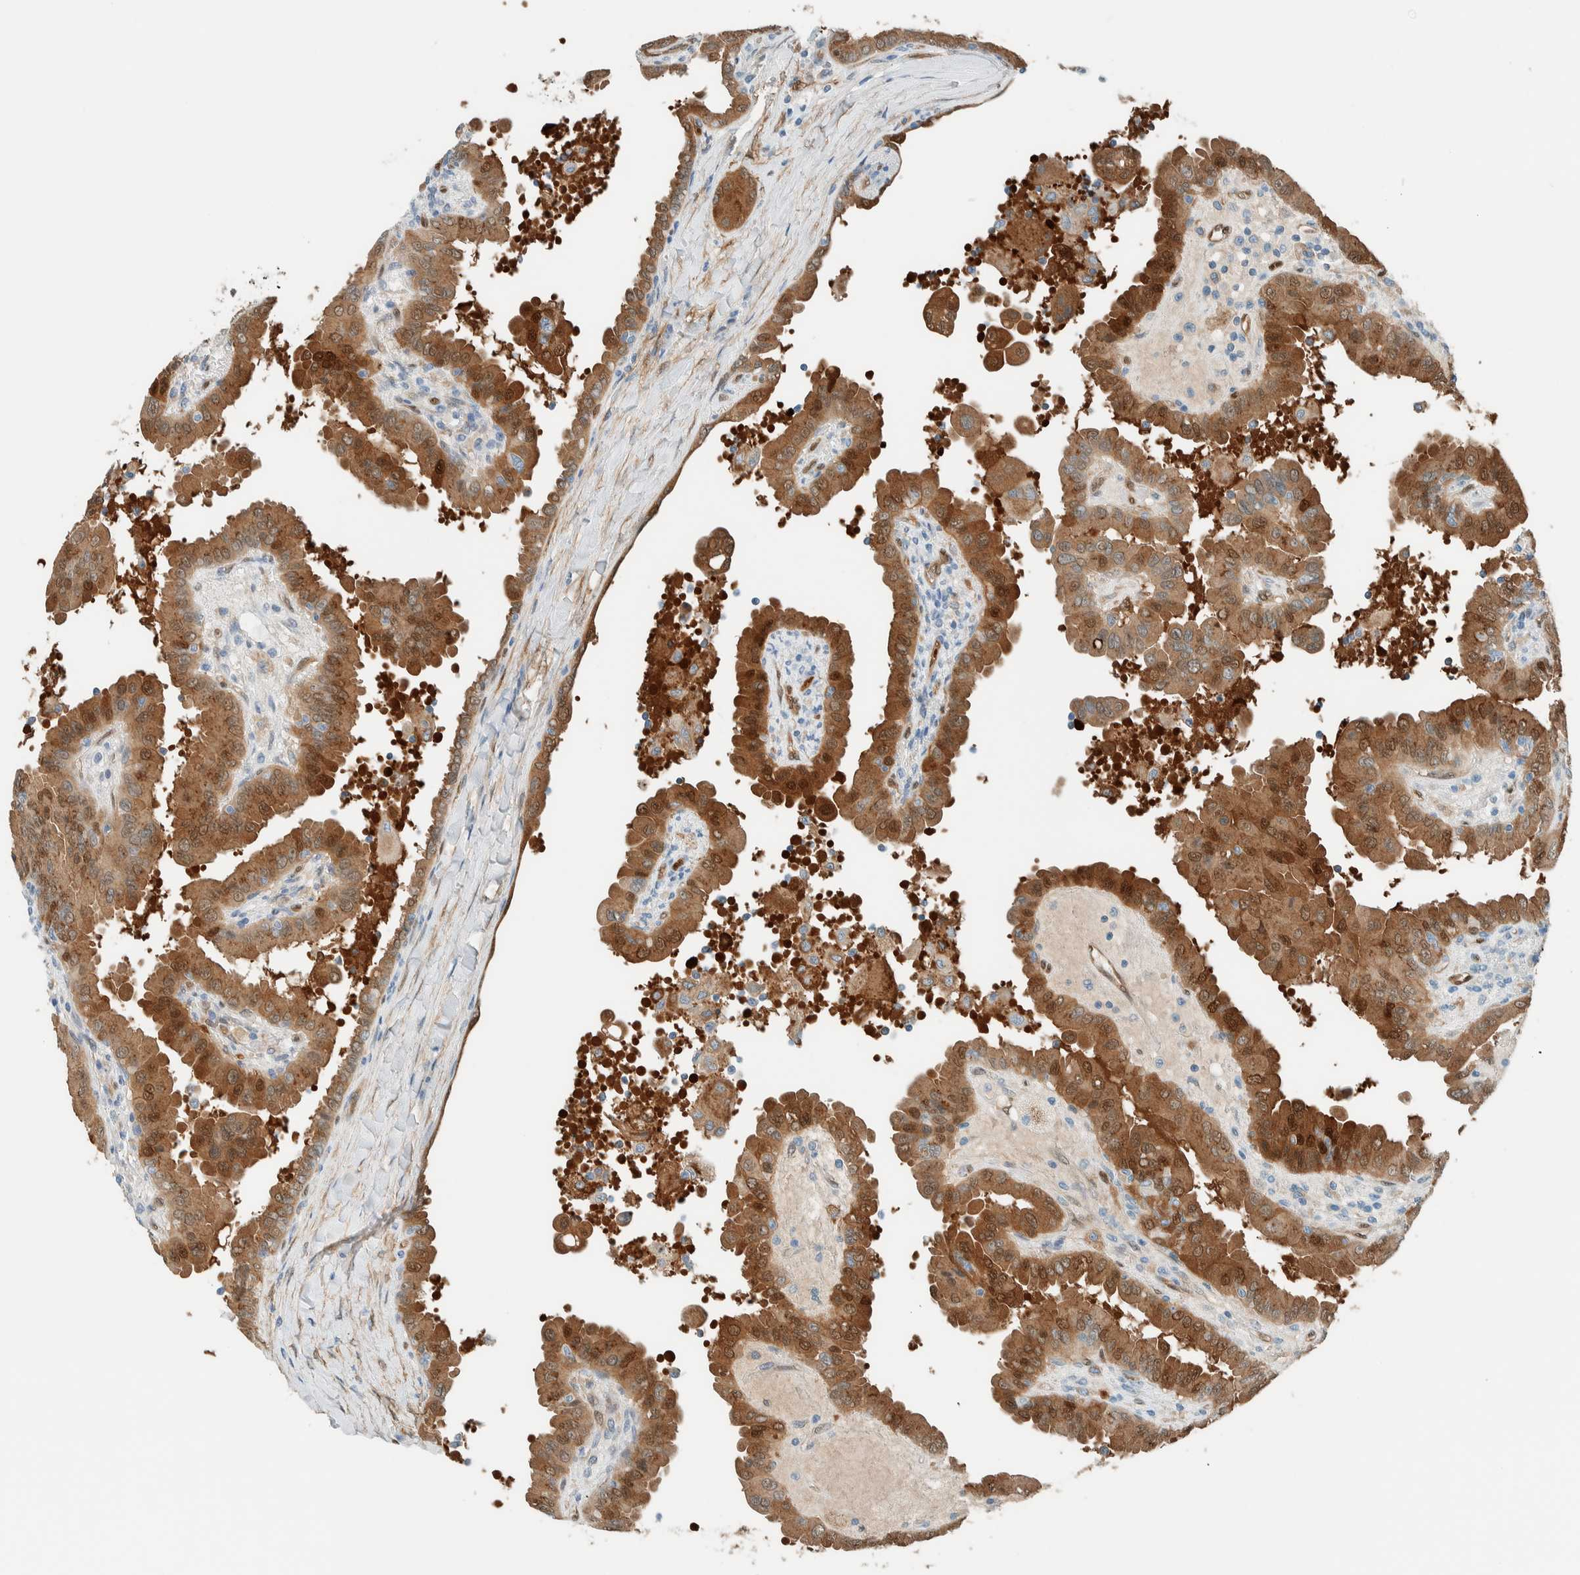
{"staining": {"intensity": "strong", "quantity": ">75%", "location": "cytoplasmic/membranous,nuclear"}, "tissue": "thyroid cancer", "cell_type": "Tumor cells", "image_type": "cancer", "snomed": [{"axis": "morphology", "description": "Papillary adenocarcinoma, NOS"}, {"axis": "topography", "description": "Thyroid gland"}], "caption": "Human thyroid cancer stained for a protein (brown) reveals strong cytoplasmic/membranous and nuclear positive positivity in about >75% of tumor cells.", "gene": "NXN", "patient": {"sex": "male", "age": 33}}